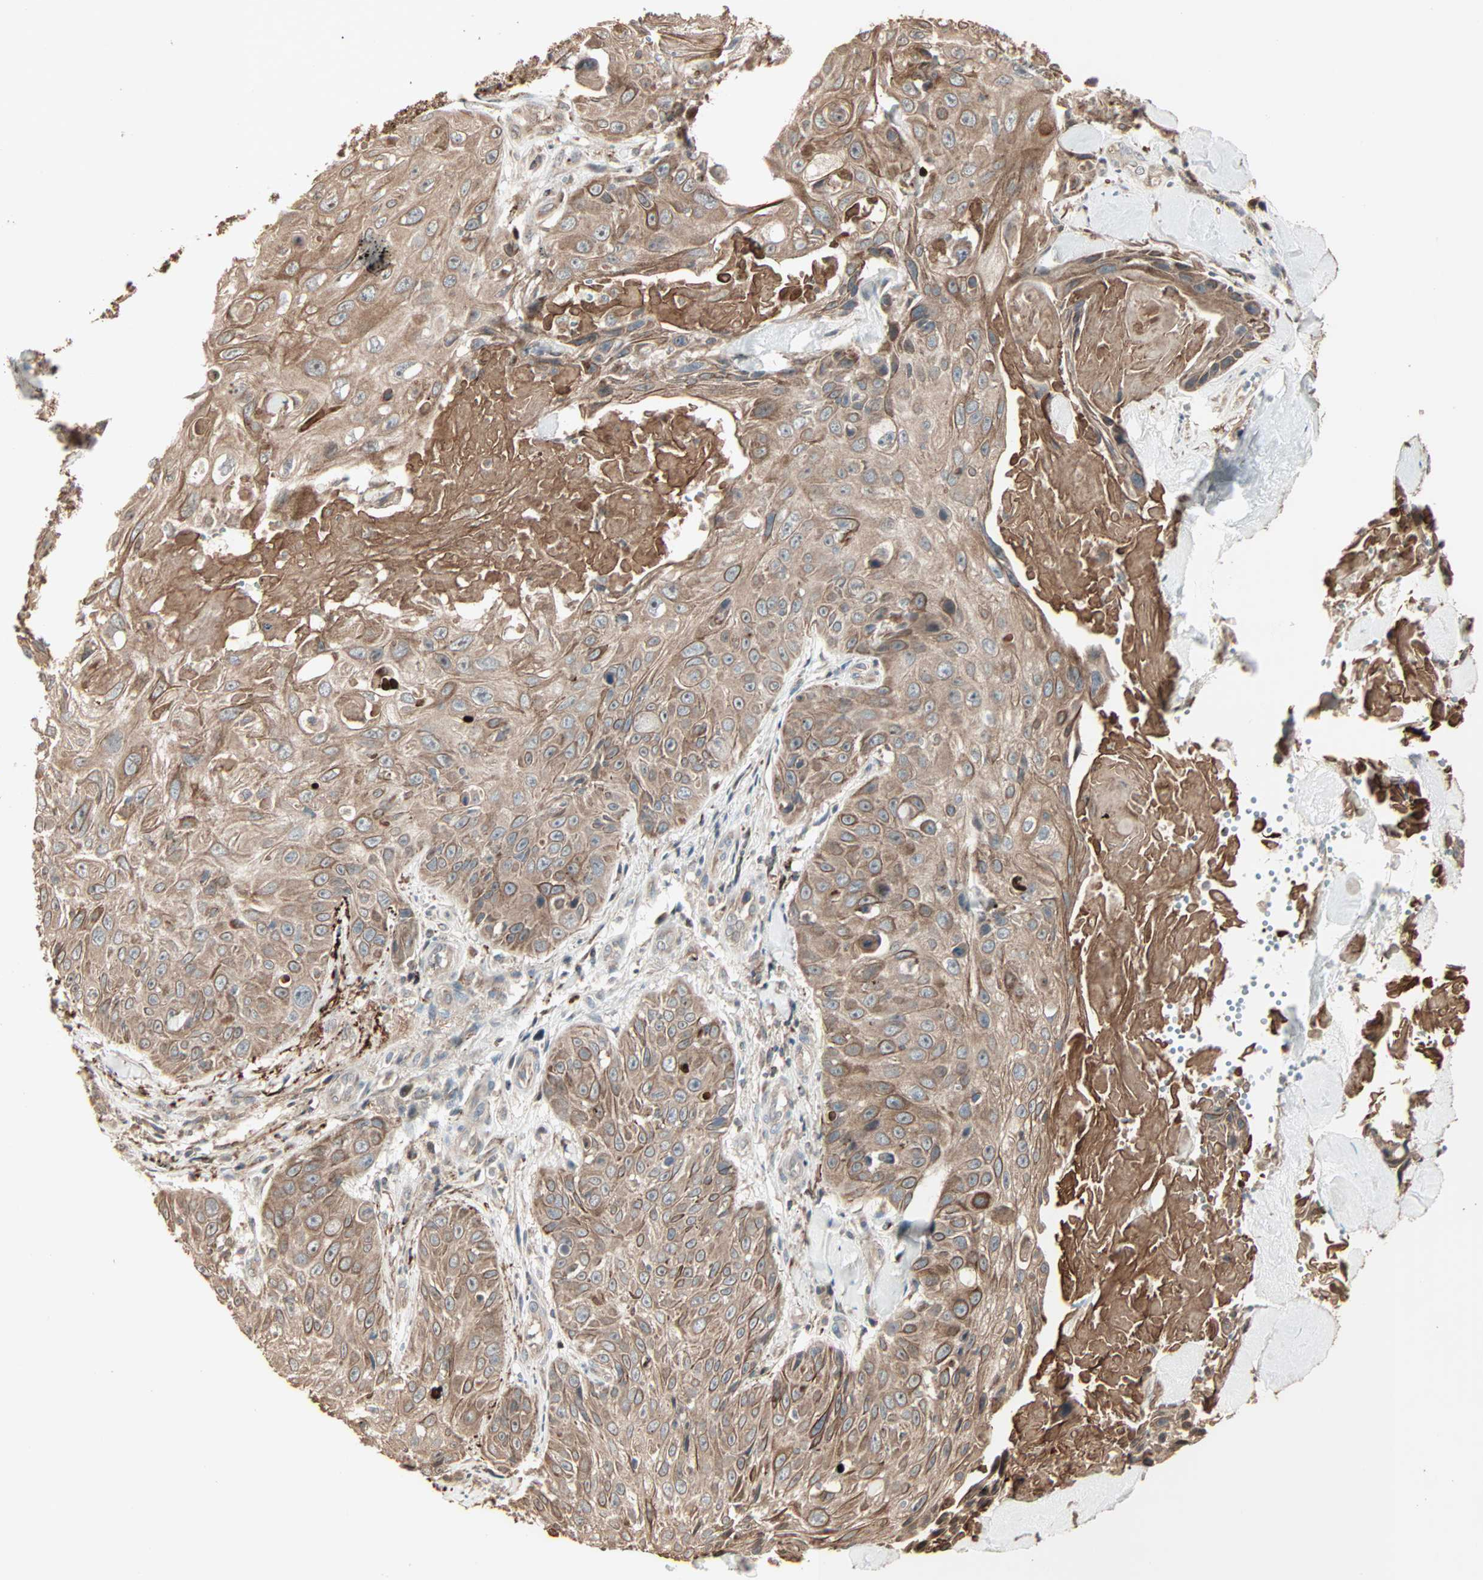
{"staining": {"intensity": "moderate", "quantity": ">75%", "location": "cytoplasmic/membranous"}, "tissue": "skin cancer", "cell_type": "Tumor cells", "image_type": "cancer", "snomed": [{"axis": "morphology", "description": "Squamous cell carcinoma, NOS"}, {"axis": "topography", "description": "Skin"}], "caption": "Immunohistochemical staining of human skin squamous cell carcinoma demonstrates moderate cytoplasmic/membranous protein expression in approximately >75% of tumor cells.", "gene": "CALCRL", "patient": {"sex": "male", "age": 86}}